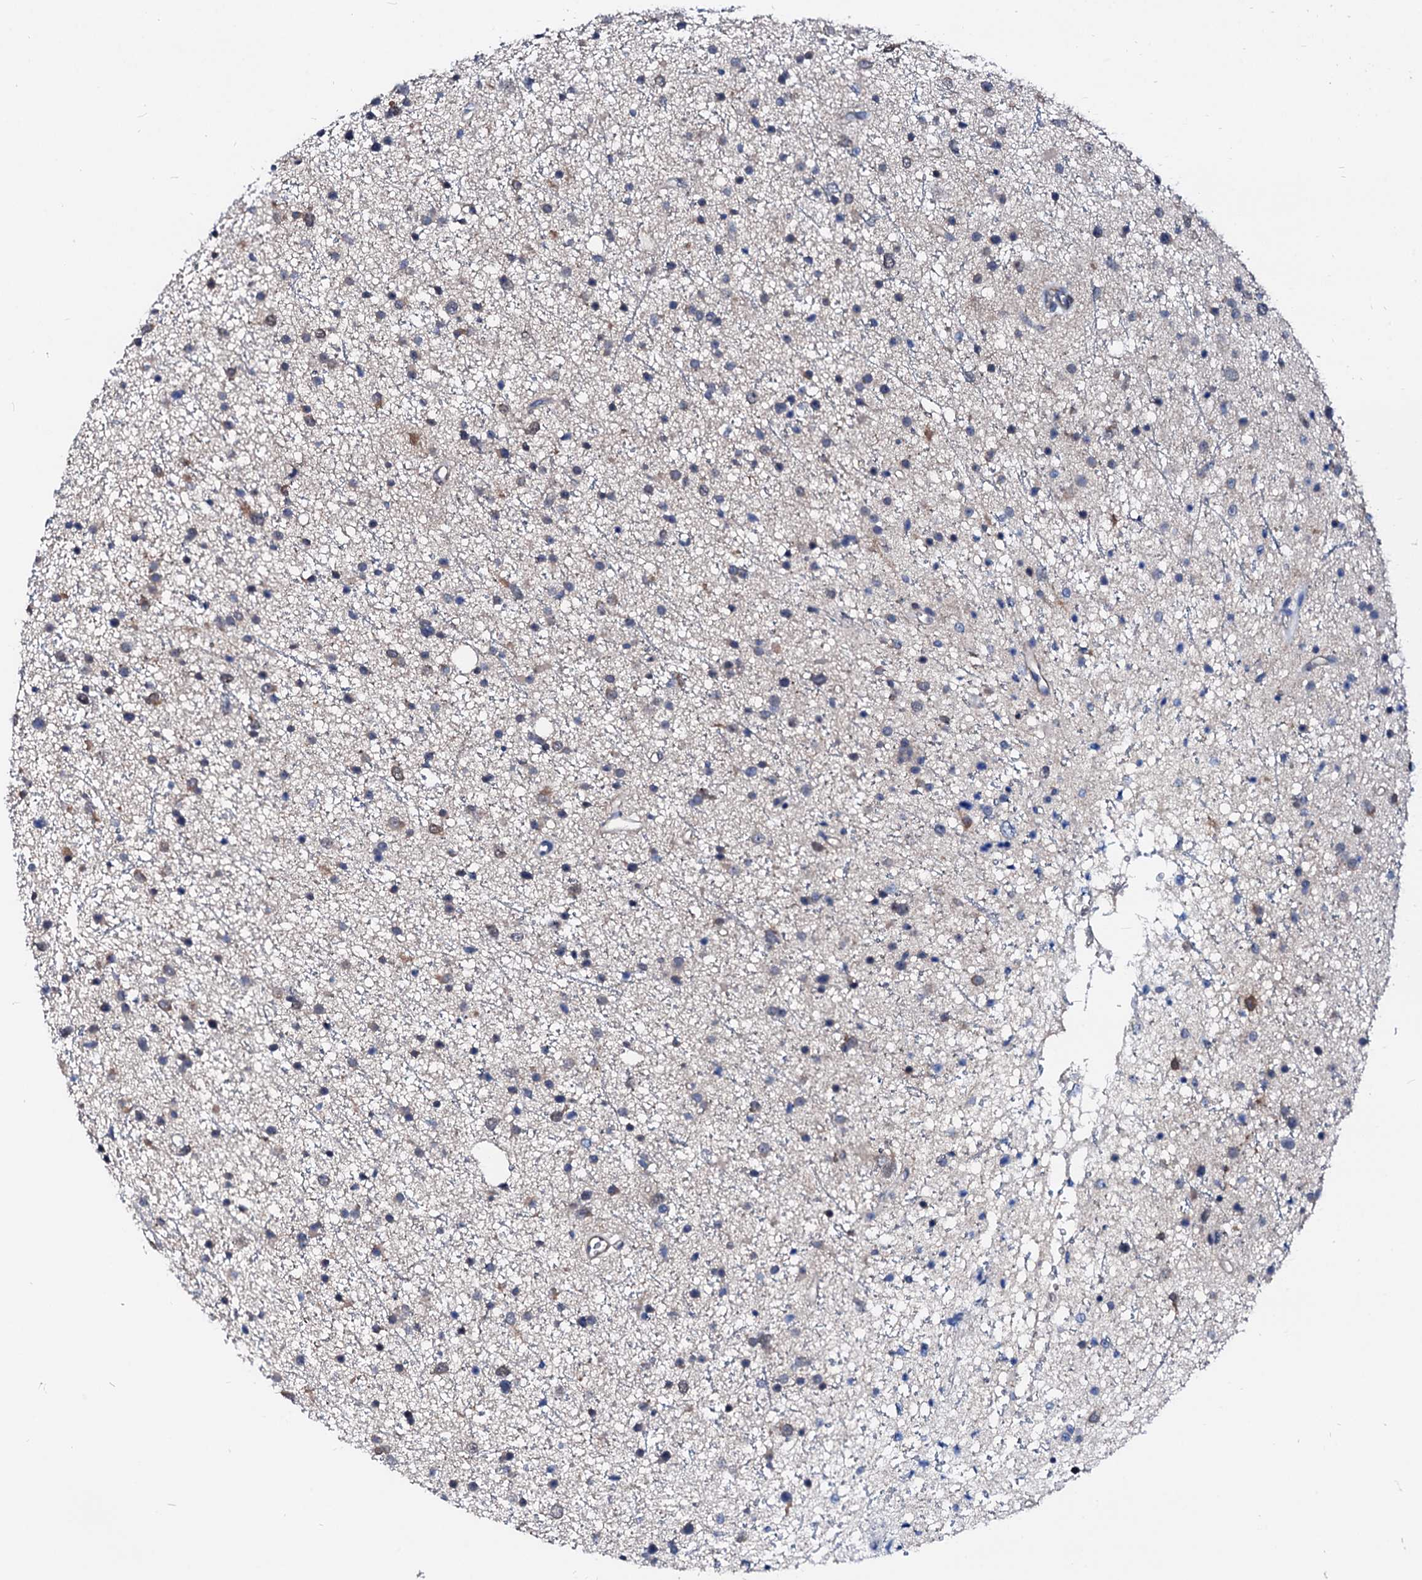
{"staining": {"intensity": "negative", "quantity": "none", "location": "none"}, "tissue": "glioma", "cell_type": "Tumor cells", "image_type": "cancer", "snomed": [{"axis": "morphology", "description": "Glioma, malignant, Low grade"}, {"axis": "topography", "description": "Cerebral cortex"}], "caption": "Immunohistochemistry micrograph of human glioma stained for a protein (brown), which demonstrates no positivity in tumor cells.", "gene": "CSN2", "patient": {"sex": "female", "age": 39}}